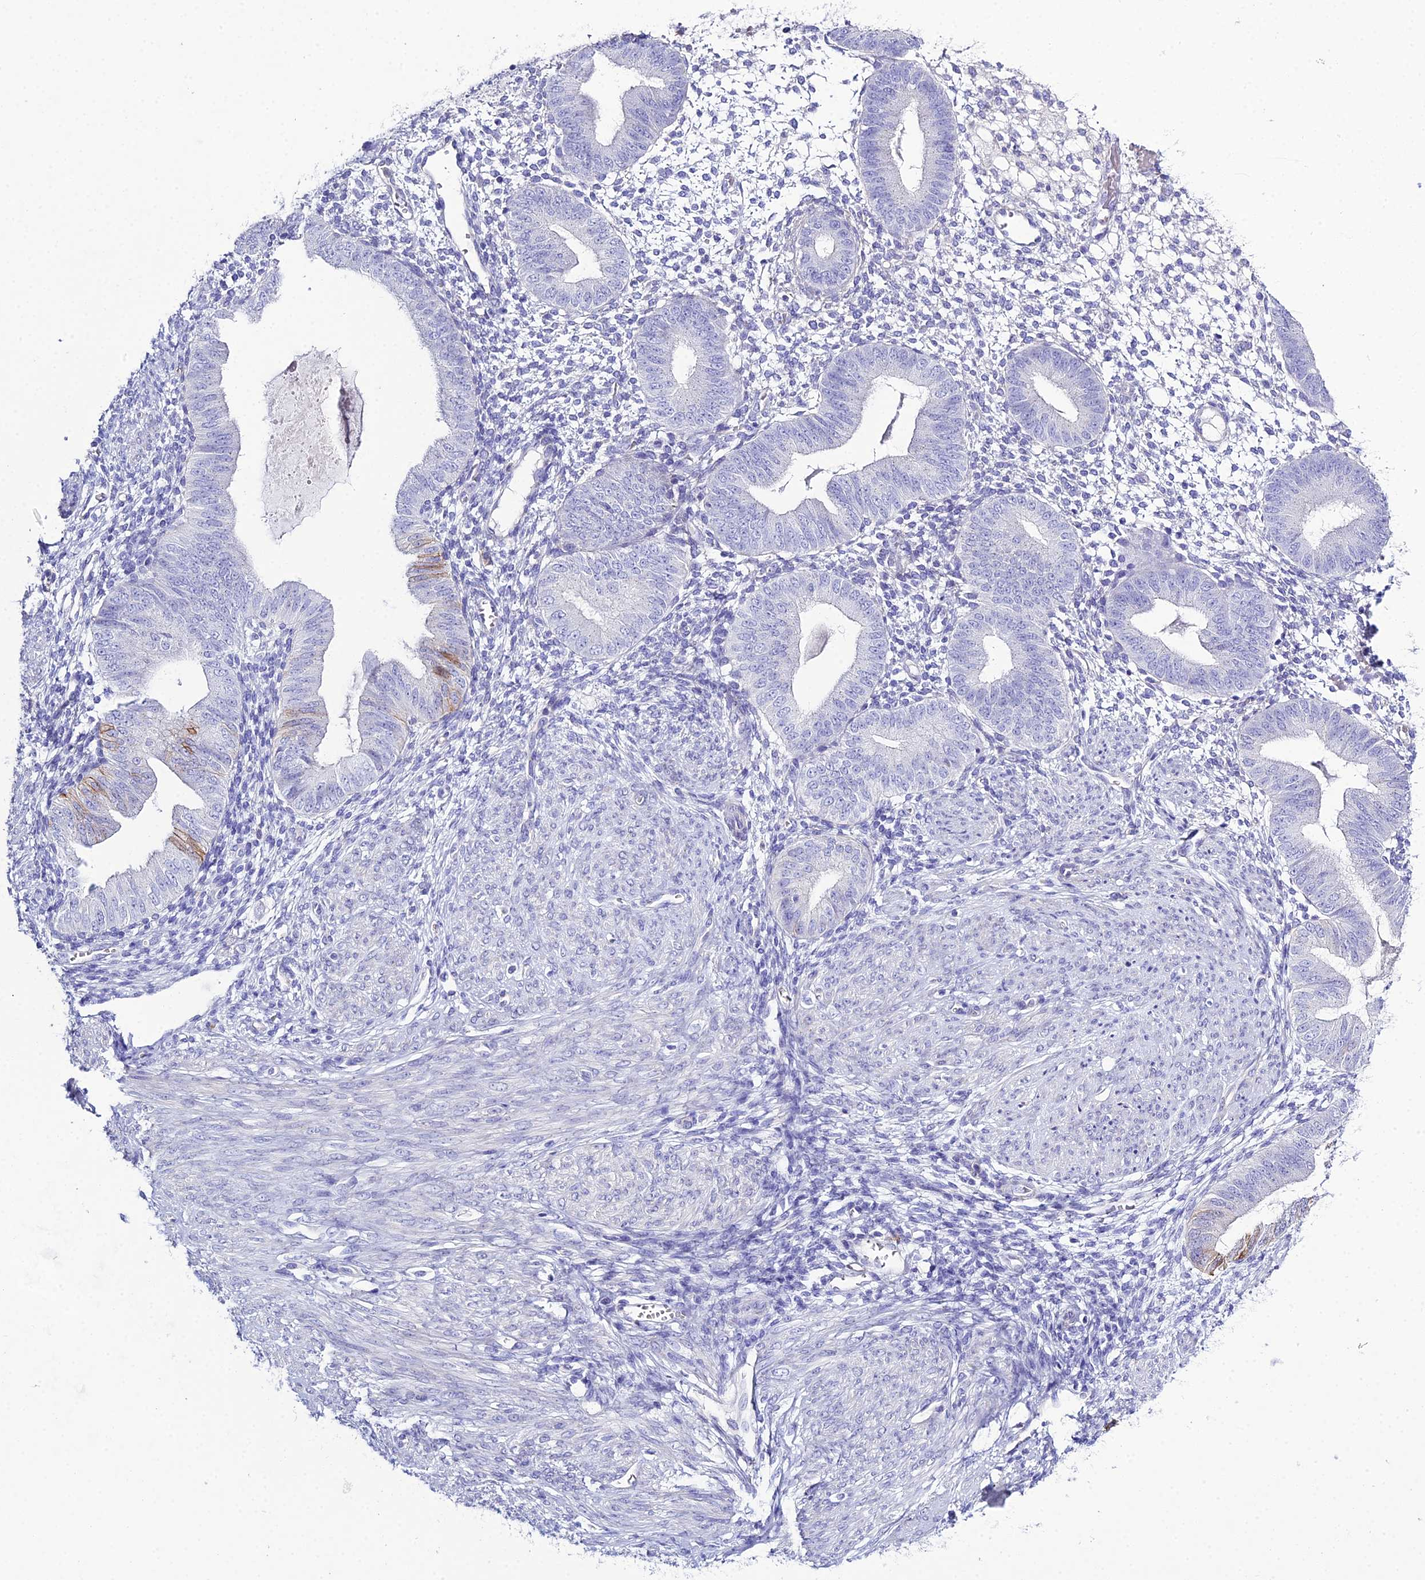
{"staining": {"intensity": "negative", "quantity": "none", "location": "none"}, "tissue": "endometrium", "cell_type": "Cells in endometrial stroma", "image_type": "normal", "snomed": [{"axis": "morphology", "description": "Normal tissue, NOS"}, {"axis": "topography", "description": "Endometrium"}], "caption": "The immunohistochemistry (IHC) image has no significant staining in cells in endometrial stroma of endometrium. (Stains: DAB IHC with hematoxylin counter stain, Microscopy: brightfield microscopy at high magnification).", "gene": "OR1Q1", "patient": {"sex": "female", "age": 49}}